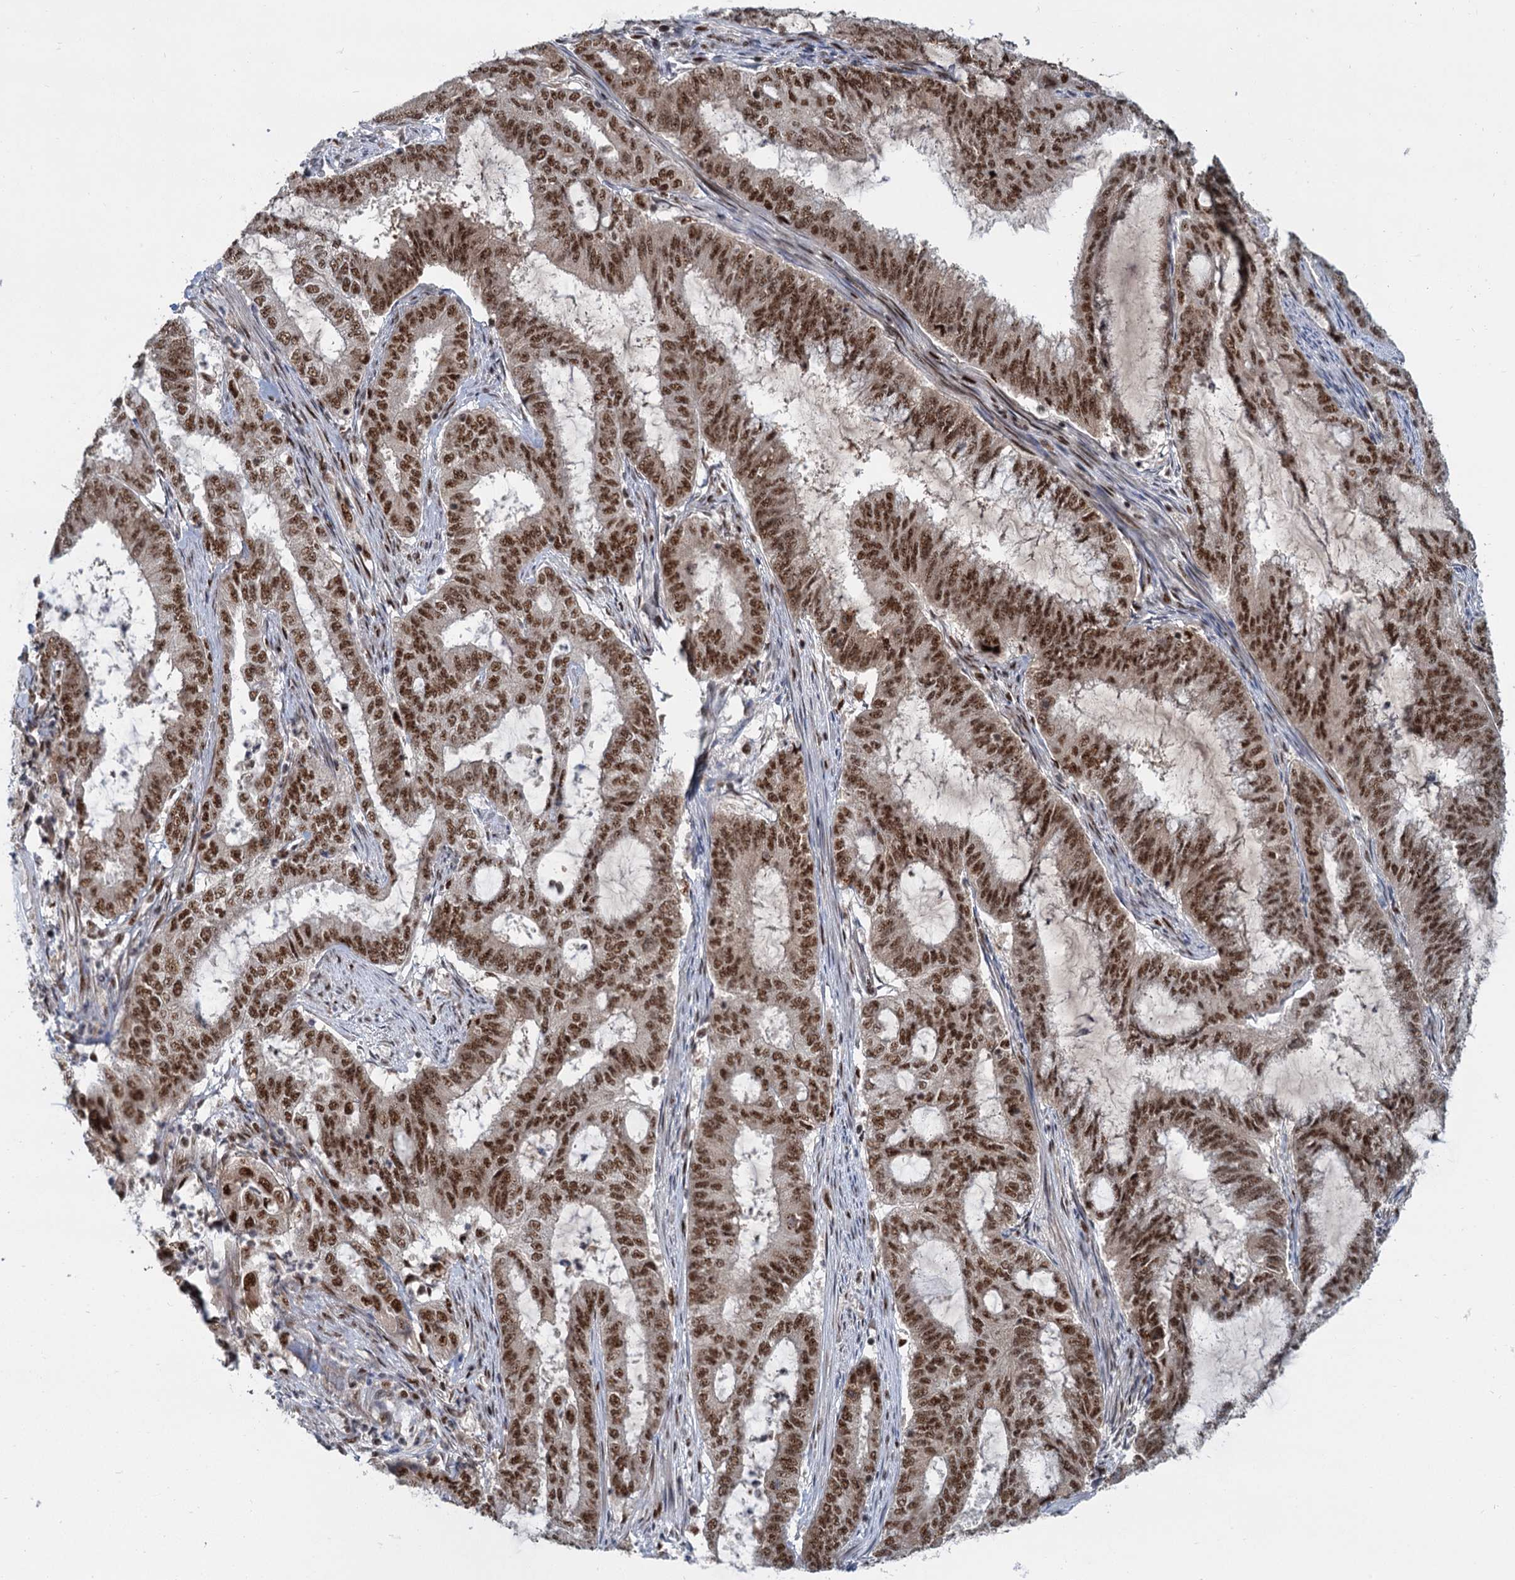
{"staining": {"intensity": "moderate", "quantity": ">75%", "location": "nuclear"}, "tissue": "endometrial cancer", "cell_type": "Tumor cells", "image_type": "cancer", "snomed": [{"axis": "morphology", "description": "Adenocarcinoma, NOS"}, {"axis": "topography", "description": "Endometrium"}], "caption": "Endometrial cancer (adenocarcinoma) tissue shows moderate nuclear expression in about >75% of tumor cells, visualized by immunohistochemistry.", "gene": "WBP4", "patient": {"sex": "female", "age": 51}}